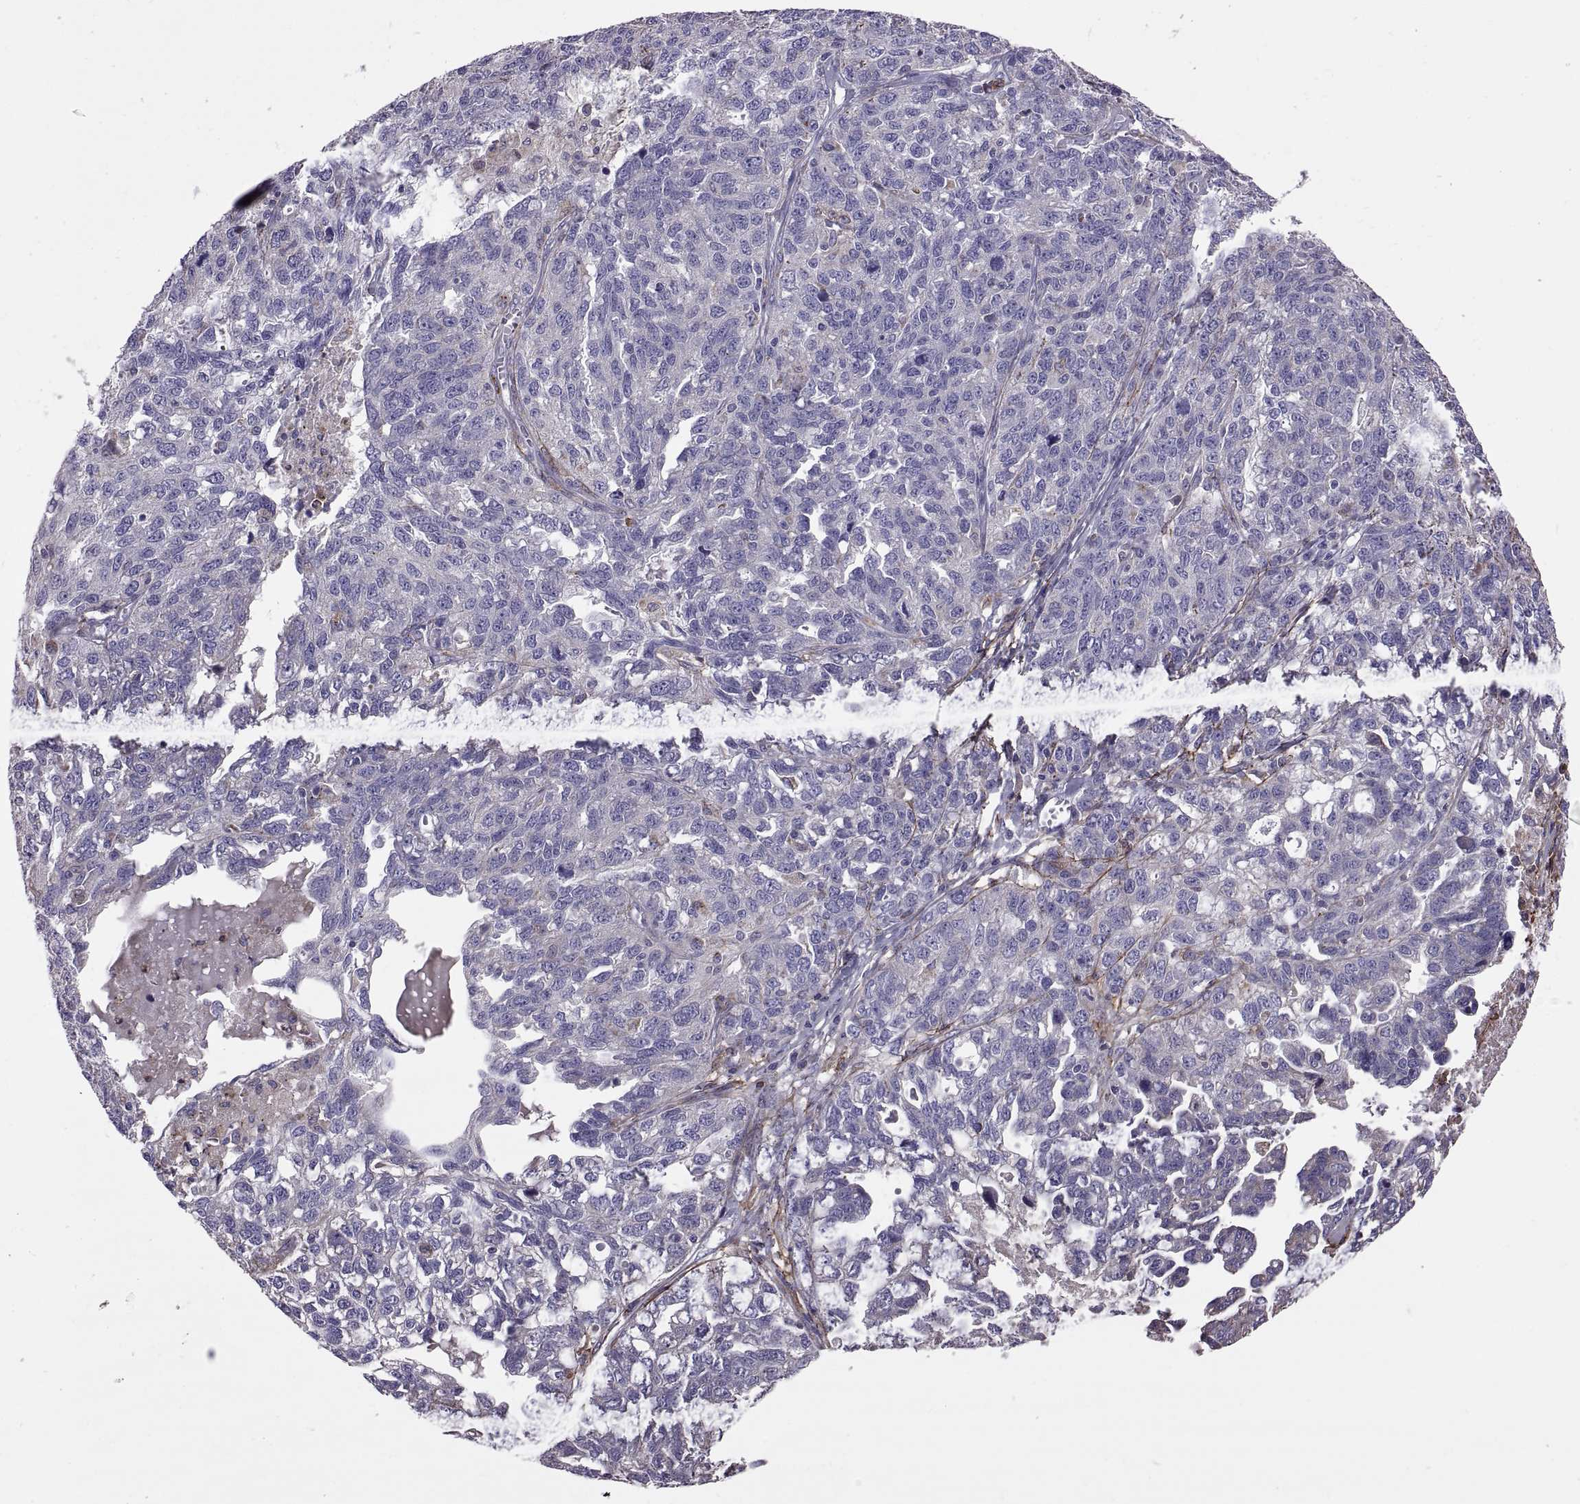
{"staining": {"intensity": "negative", "quantity": "none", "location": "none"}, "tissue": "ovarian cancer", "cell_type": "Tumor cells", "image_type": "cancer", "snomed": [{"axis": "morphology", "description": "Cystadenocarcinoma, serous, NOS"}, {"axis": "topography", "description": "Ovary"}], "caption": "The immunohistochemistry histopathology image has no significant positivity in tumor cells of ovarian cancer (serous cystadenocarcinoma) tissue.", "gene": "EMILIN2", "patient": {"sex": "female", "age": 71}}